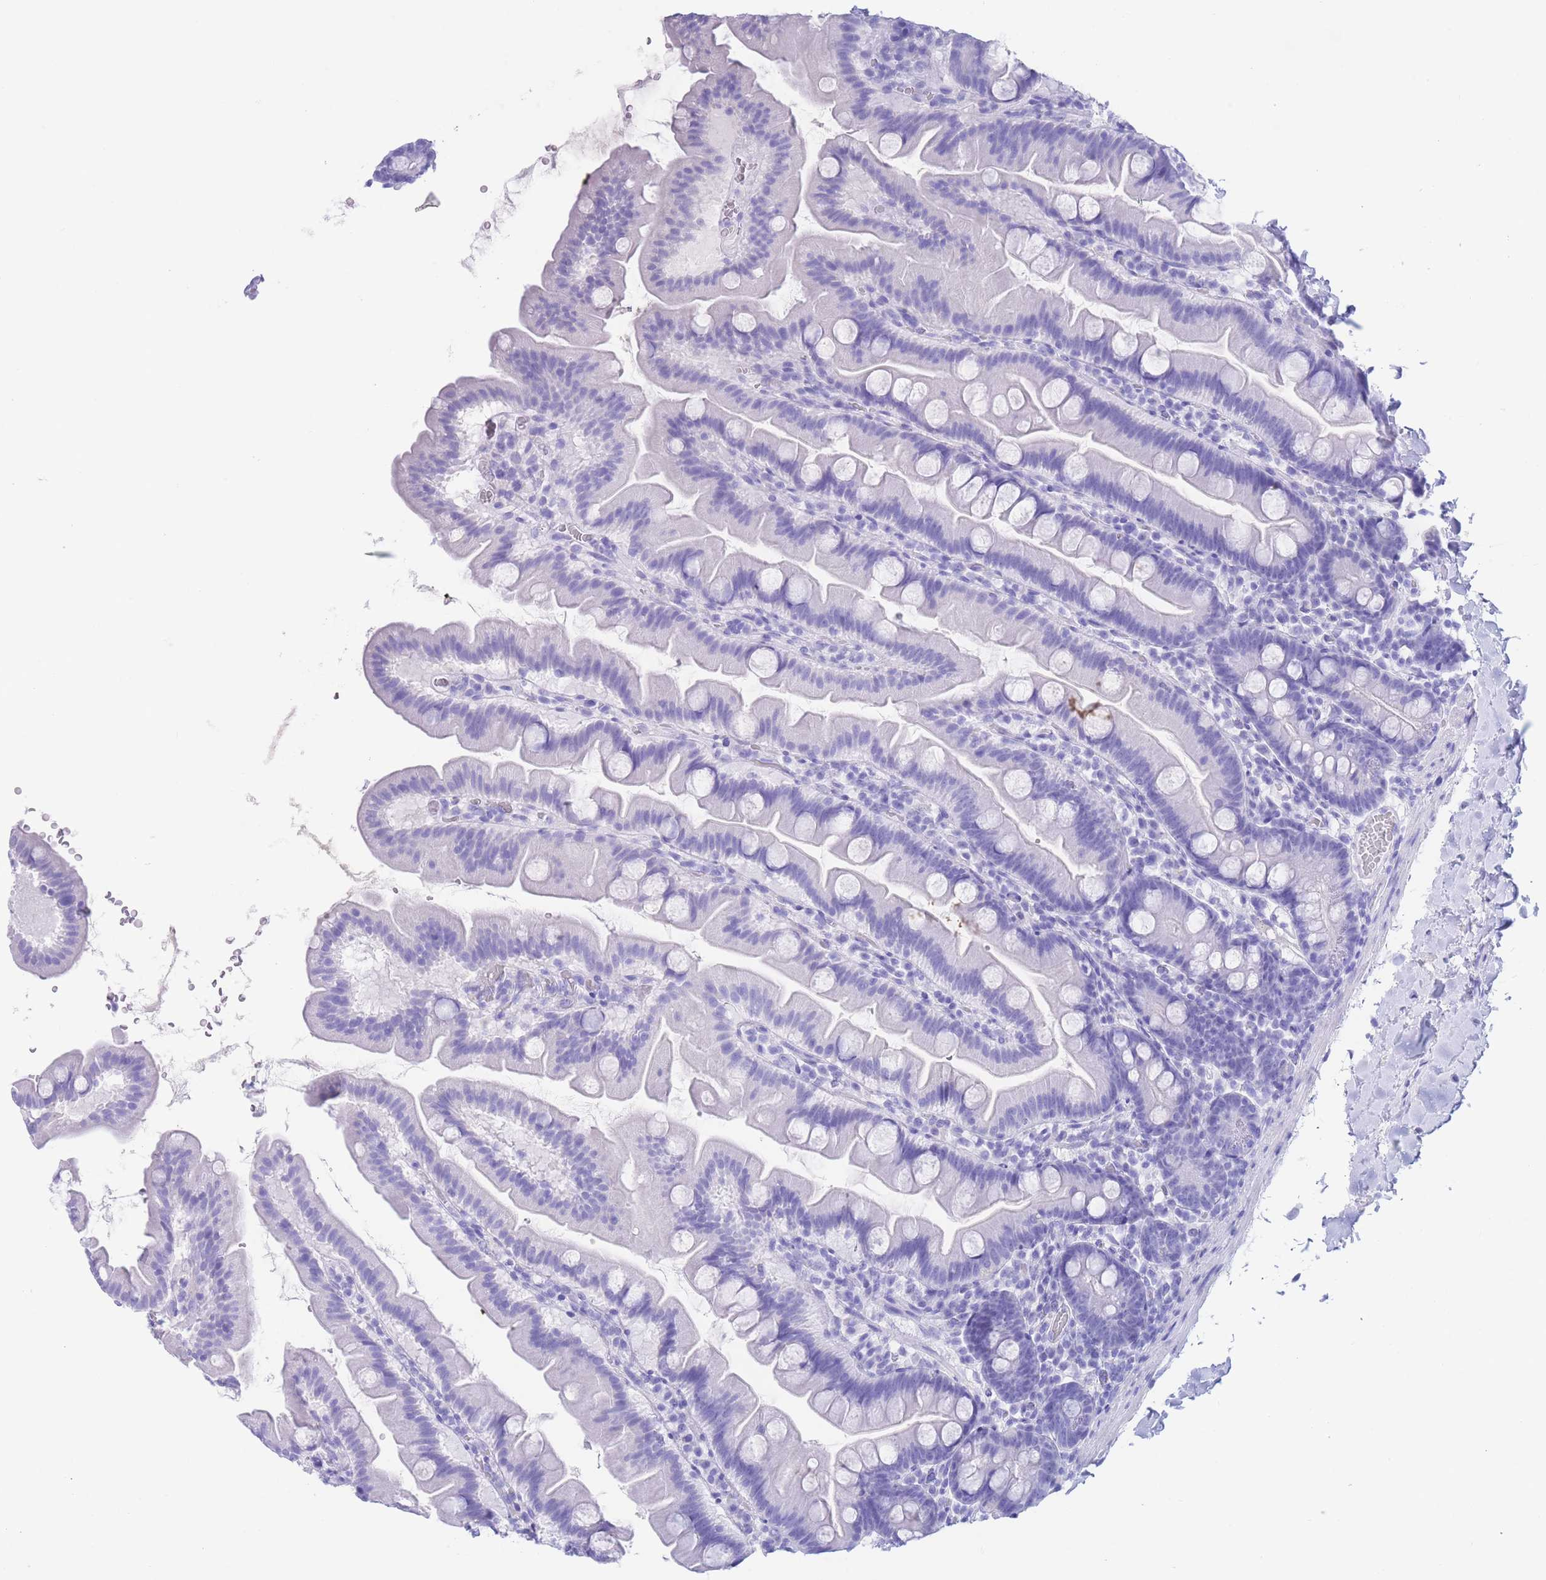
{"staining": {"intensity": "negative", "quantity": "none", "location": "none"}, "tissue": "small intestine", "cell_type": "Glandular cells", "image_type": "normal", "snomed": [{"axis": "morphology", "description": "Normal tissue, NOS"}, {"axis": "topography", "description": "Small intestine"}], "caption": "This is a histopathology image of immunohistochemistry (IHC) staining of benign small intestine, which shows no expression in glandular cells.", "gene": "SLCO1B1", "patient": {"sex": "female", "age": 68}}